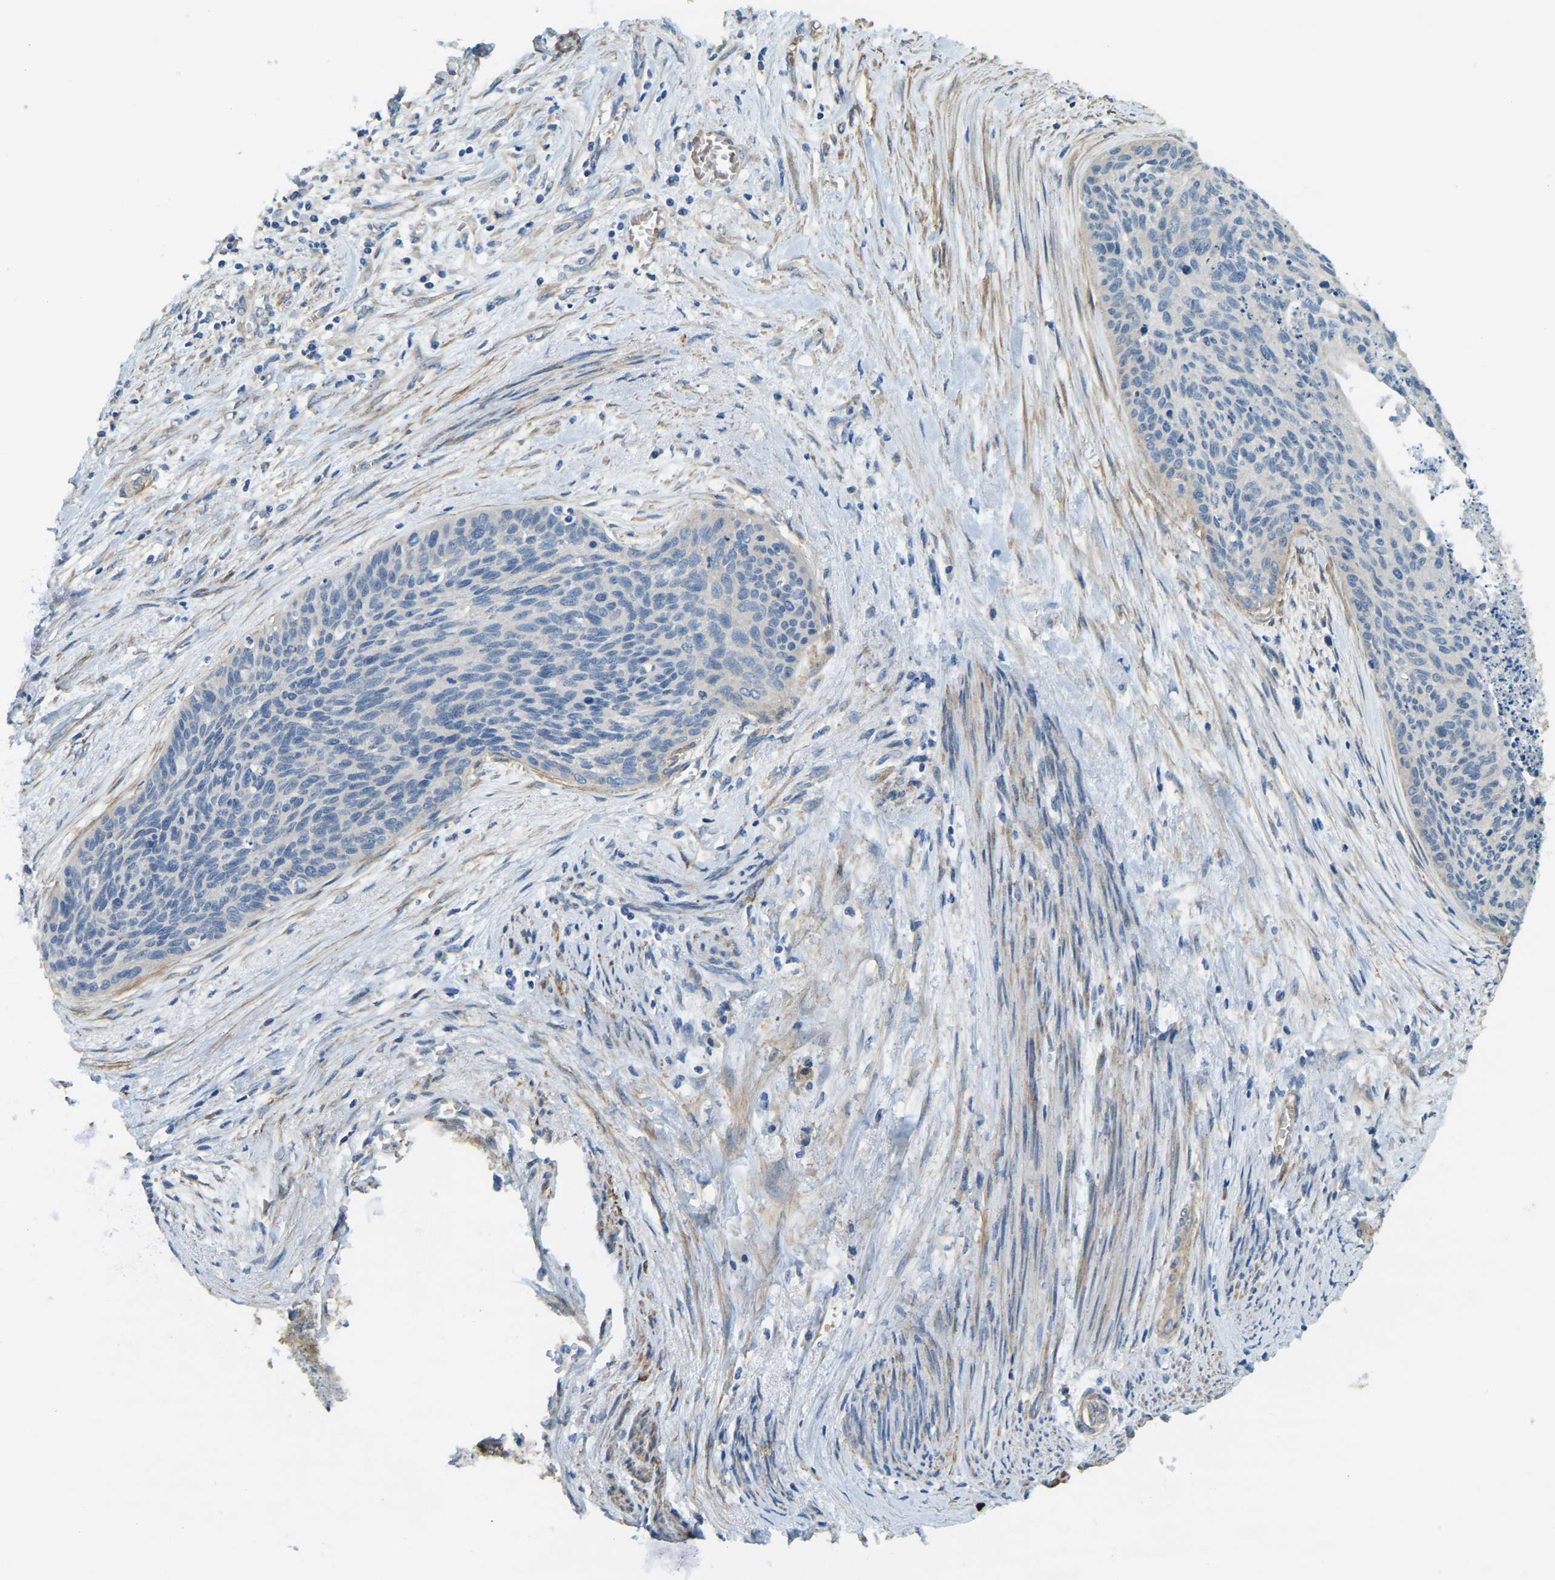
{"staining": {"intensity": "negative", "quantity": "none", "location": "none"}, "tissue": "cervical cancer", "cell_type": "Tumor cells", "image_type": "cancer", "snomed": [{"axis": "morphology", "description": "Squamous cell carcinoma, NOS"}, {"axis": "topography", "description": "Cervix"}], "caption": "A high-resolution micrograph shows immunohistochemistry (IHC) staining of squamous cell carcinoma (cervical), which displays no significant positivity in tumor cells.", "gene": "ERGIC1", "patient": {"sex": "female", "age": 55}}